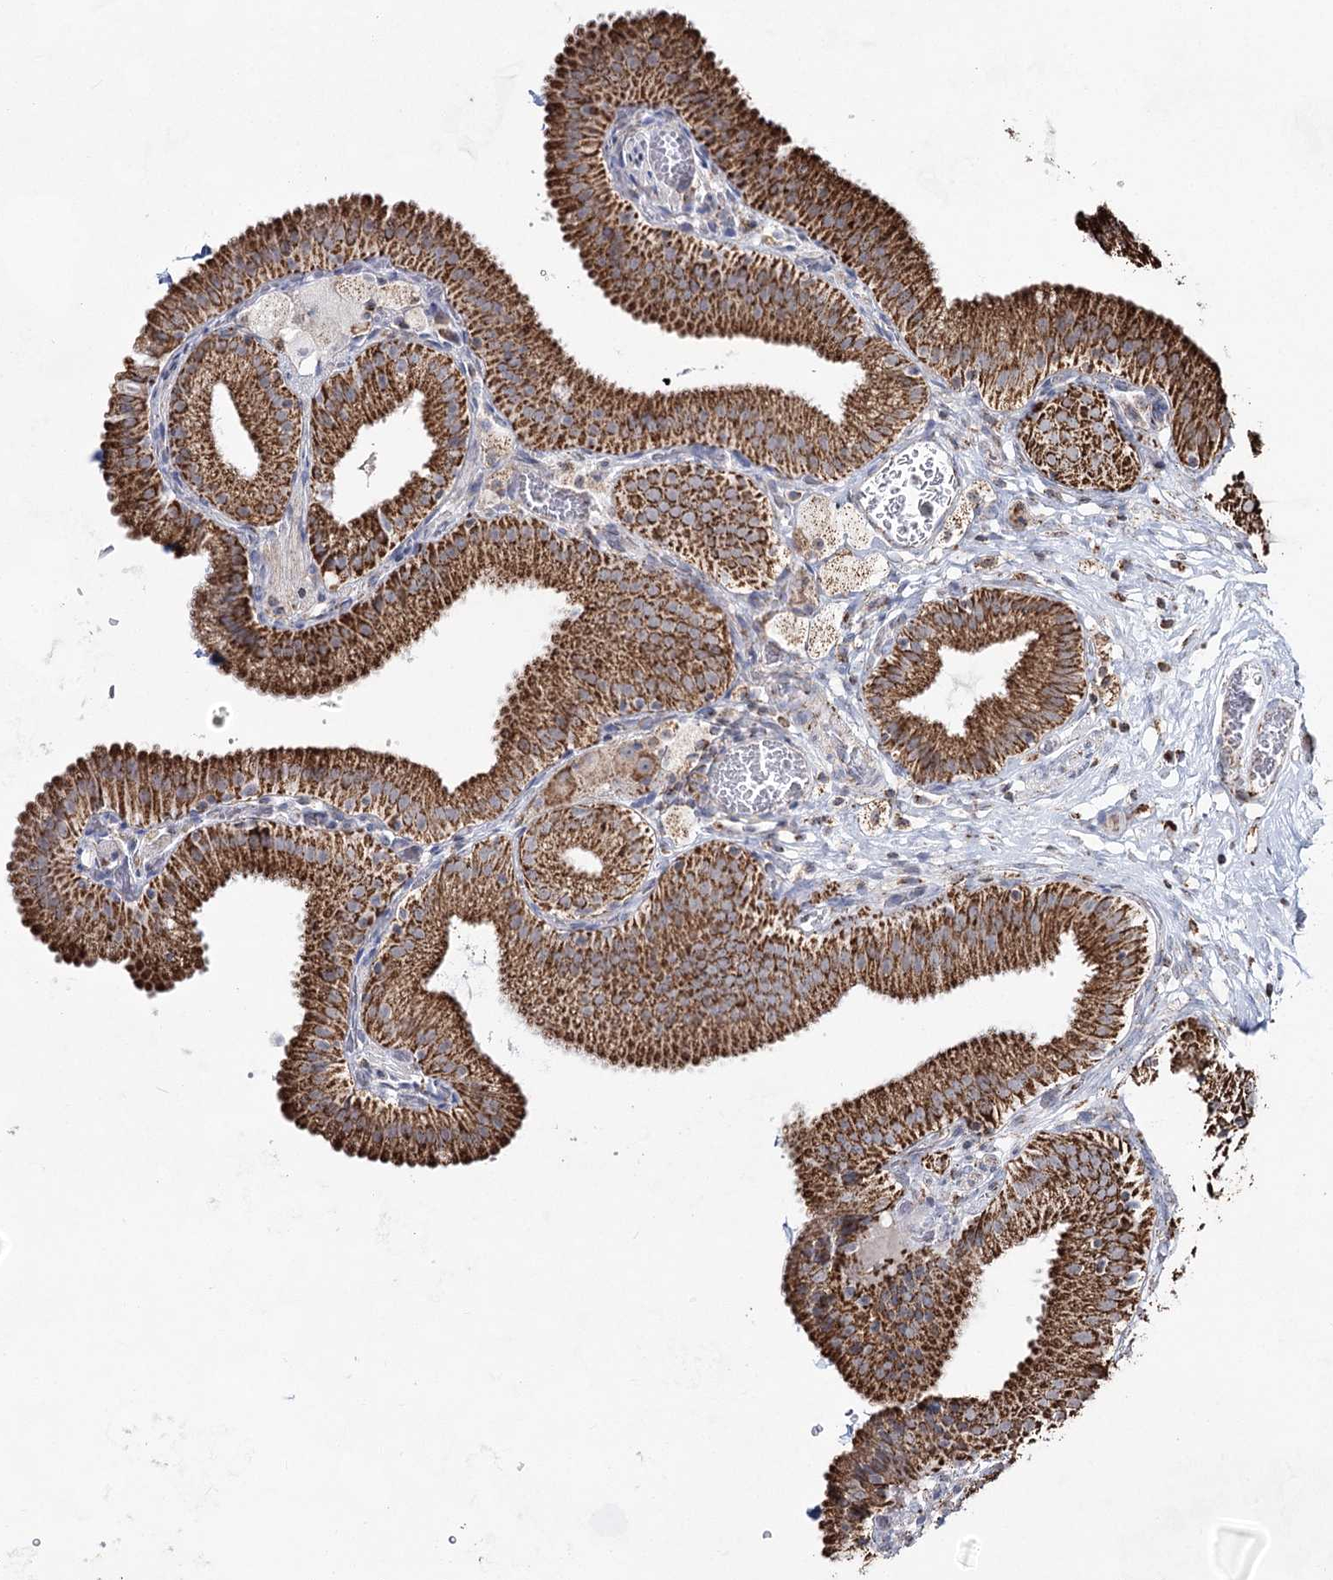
{"staining": {"intensity": "strong", "quantity": ">75%", "location": "cytoplasmic/membranous"}, "tissue": "gallbladder", "cell_type": "Glandular cells", "image_type": "normal", "snomed": [{"axis": "morphology", "description": "Normal tissue, NOS"}, {"axis": "topography", "description": "Gallbladder"}], "caption": "Brown immunohistochemical staining in normal gallbladder shows strong cytoplasmic/membranous expression in approximately >75% of glandular cells. (IHC, brightfield microscopy, high magnification).", "gene": "CWF19L1", "patient": {"sex": "male", "age": 54}}